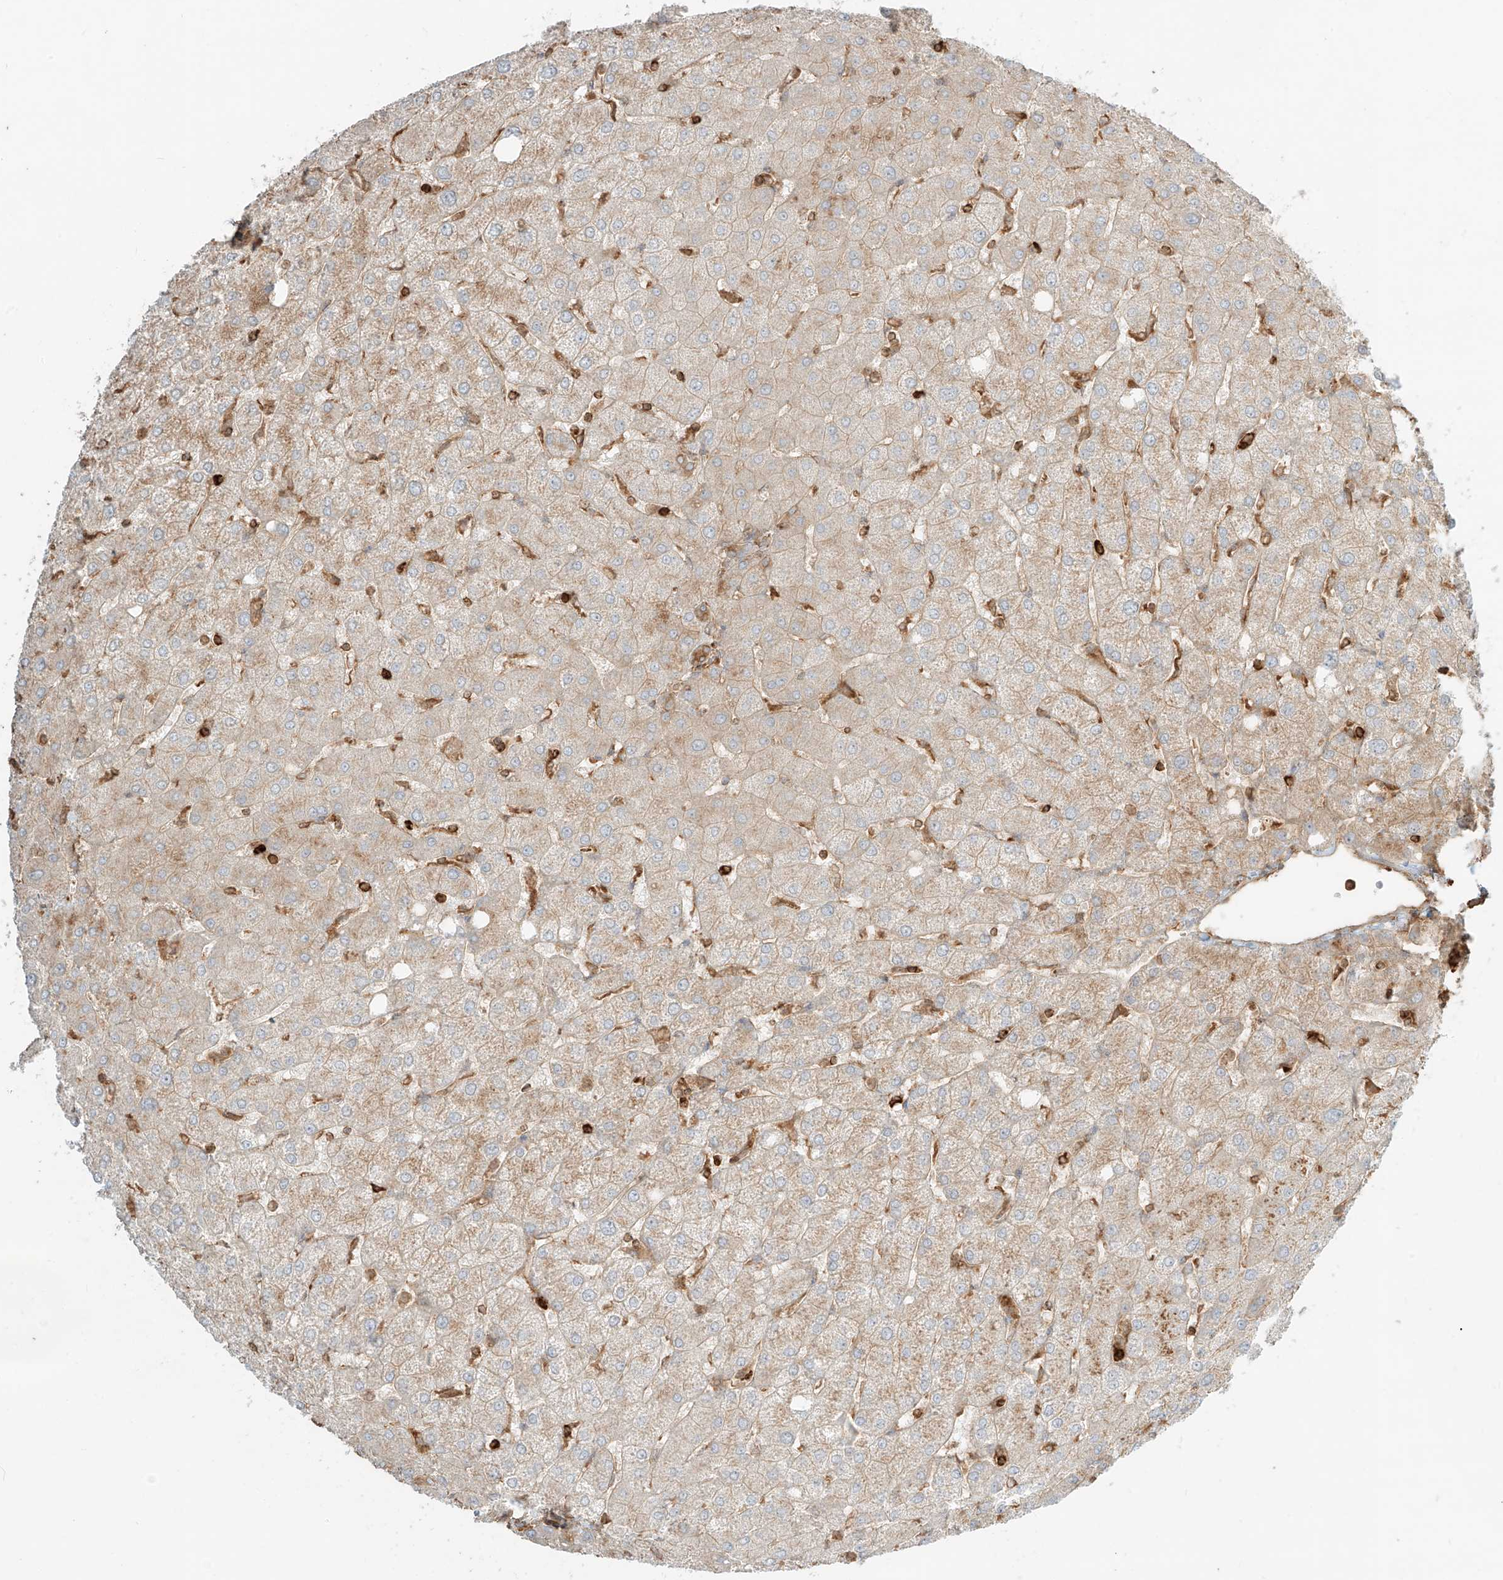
{"staining": {"intensity": "moderate", "quantity": ">75%", "location": "cytoplasmic/membranous"}, "tissue": "liver", "cell_type": "Cholangiocytes", "image_type": "normal", "snomed": [{"axis": "morphology", "description": "Normal tissue, NOS"}, {"axis": "topography", "description": "Liver"}], "caption": "The immunohistochemical stain highlights moderate cytoplasmic/membranous staining in cholangiocytes of normal liver. (DAB = brown stain, brightfield microscopy at high magnification).", "gene": "CCDC115", "patient": {"sex": "female", "age": 54}}